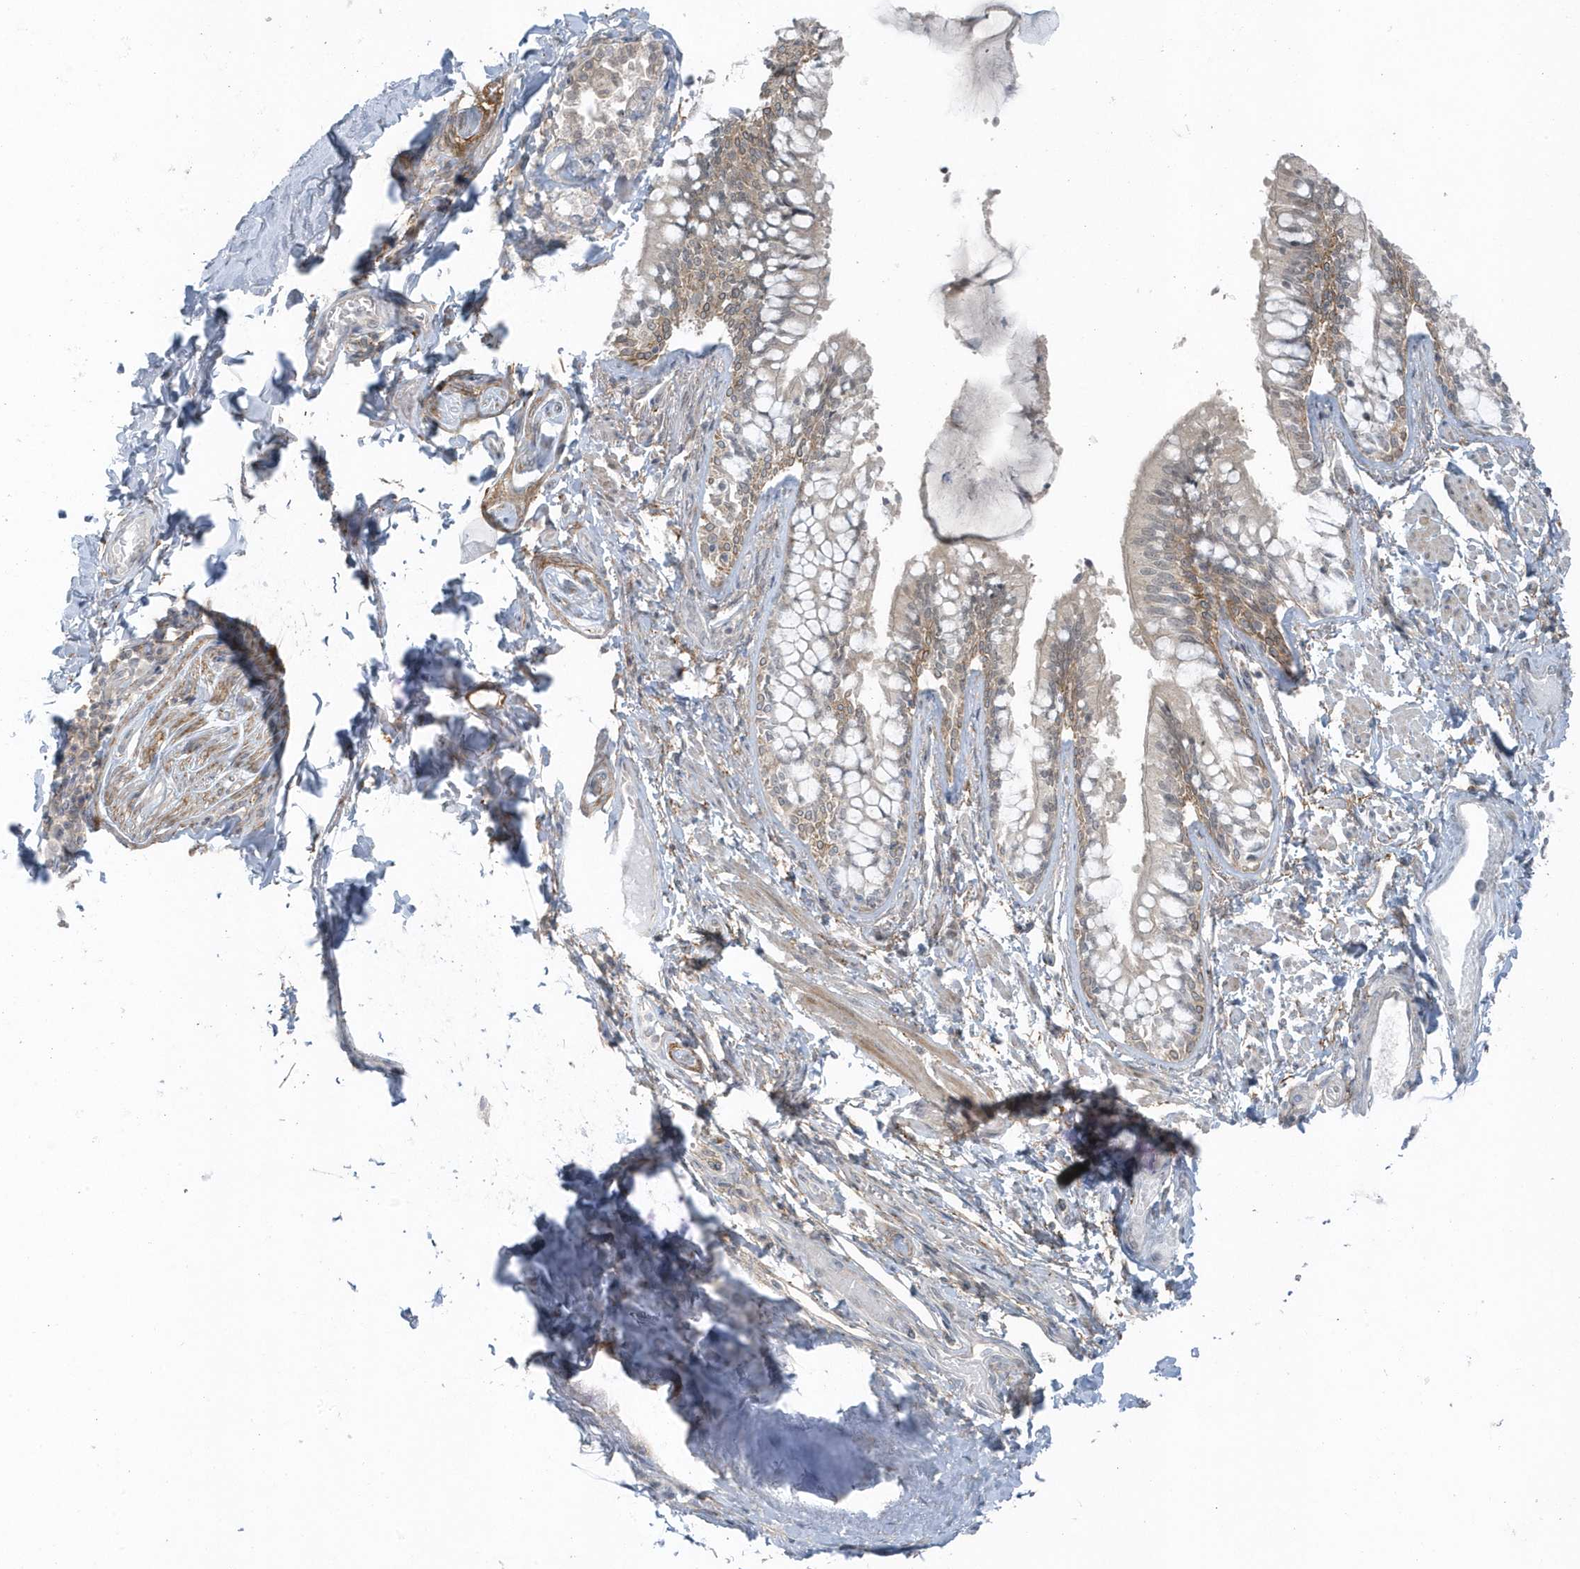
{"staining": {"intensity": "weak", "quantity": "<25%", "location": "cytoplasmic/membranous"}, "tissue": "bronchus", "cell_type": "Respiratory epithelial cells", "image_type": "normal", "snomed": [{"axis": "morphology", "description": "Normal tissue, NOS"}, {"axis": "morphology", "description": "Inflammation, NOS"}, {"axis": "topography", "description": "Lung"}], "caption": "This is a micrograph of immunohistochemistry (IHC) staining of unremarkable bronchus, which shows no staining in respiratory epithelial cells. (Brightfield microscopy of DAB IHC at high magnification).", "gene": "PARD3B", "patient": {"sex": "female", "age": 46}}